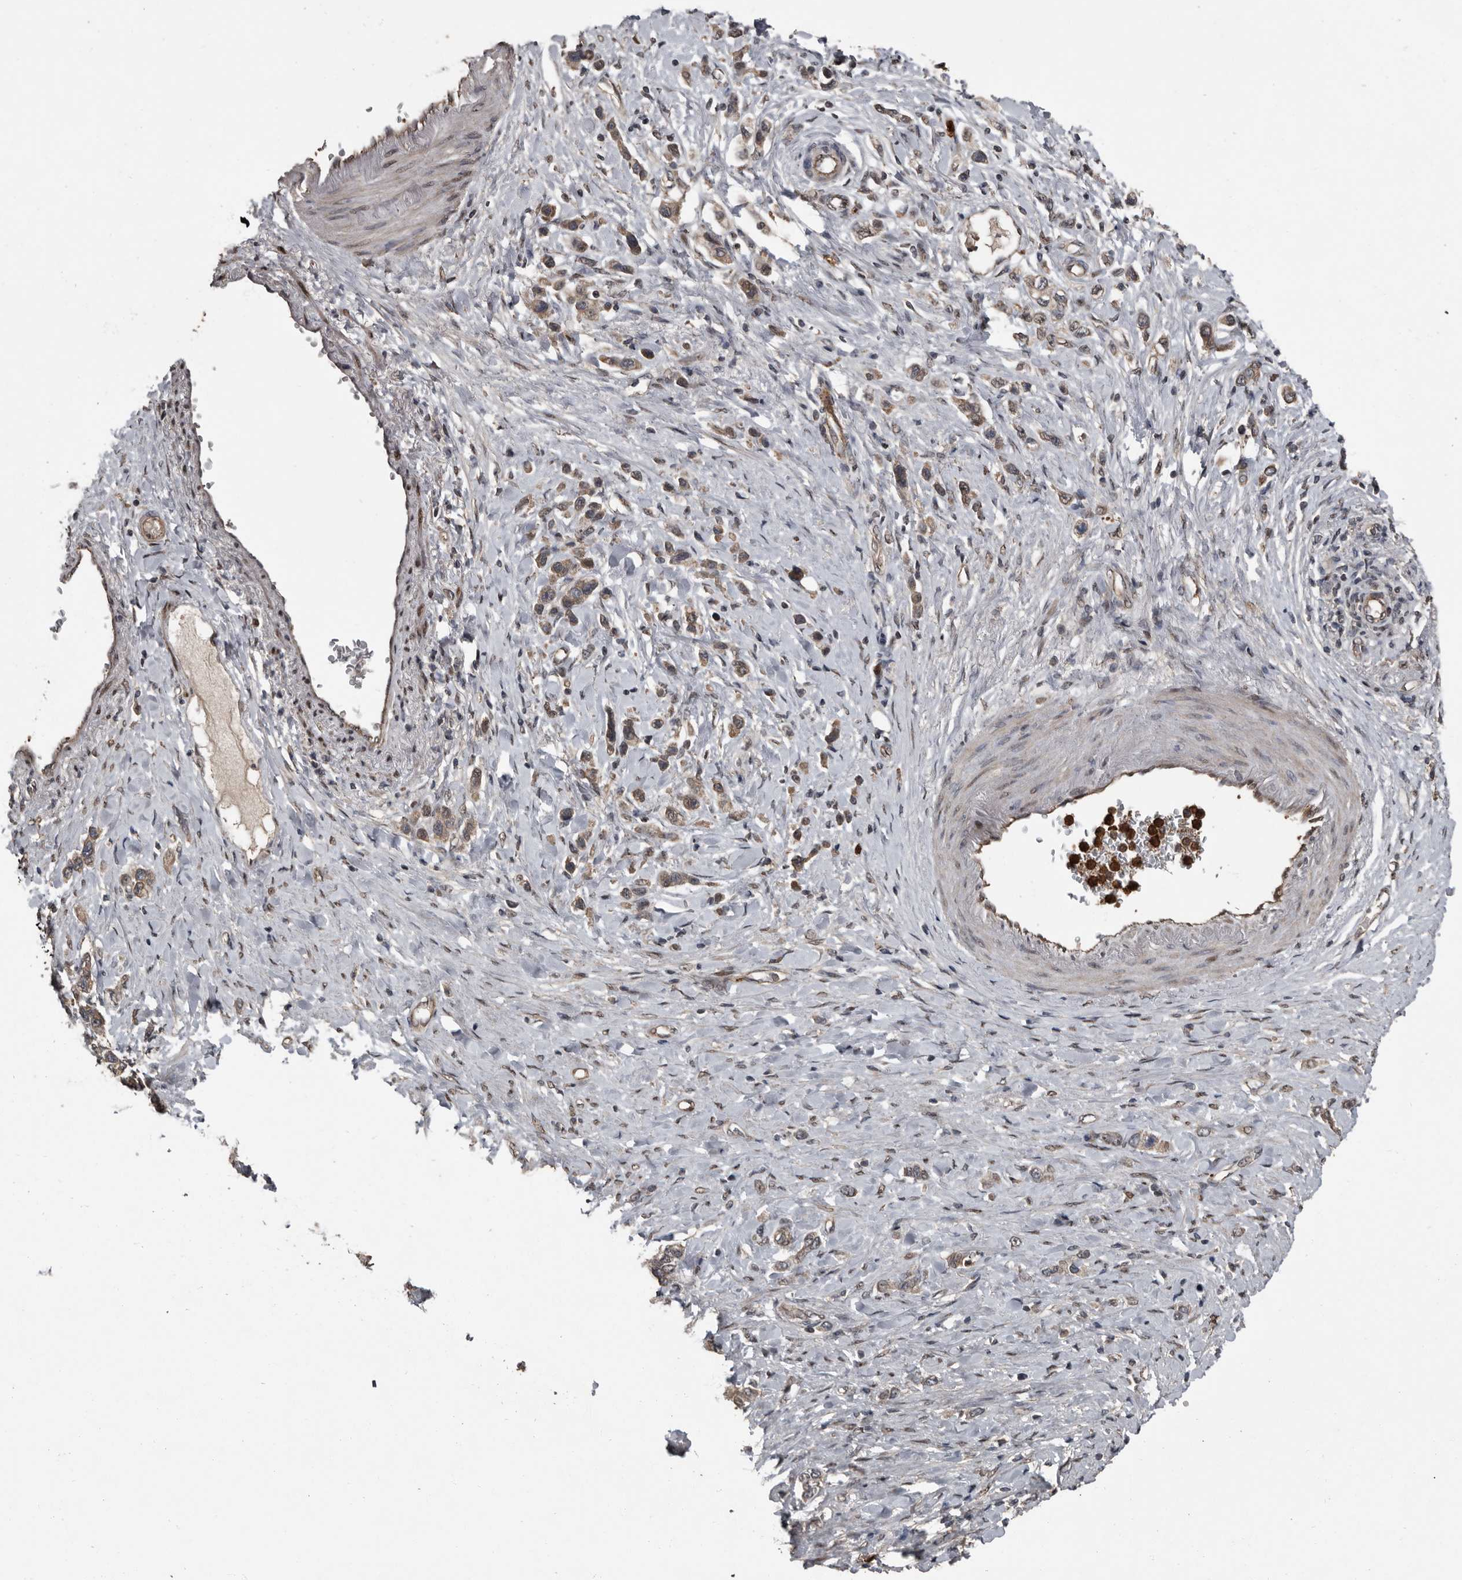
{"staining": {"intensity": "weak", "quantity": ">75%", "location": "cytoplasmic/membranous,nuclear"}, "tissue": "stomach cancer", "cell_type": "Tumor cells", "image_type": "cancer", "snomed": [{"axis": "morphology", "description": "Adenocarcinoma, NOS"}, {"axis": "topography", "description": "Stomach"}], "caption": "Protein staining of adenocarcinoma (stomach) tissue reveals weak cytoplasmic/membranous and nuclear positivity in approximately >75% of tumor cells.", "gene": "FSBP", "patient": {"sex": "female", "age": 65}}